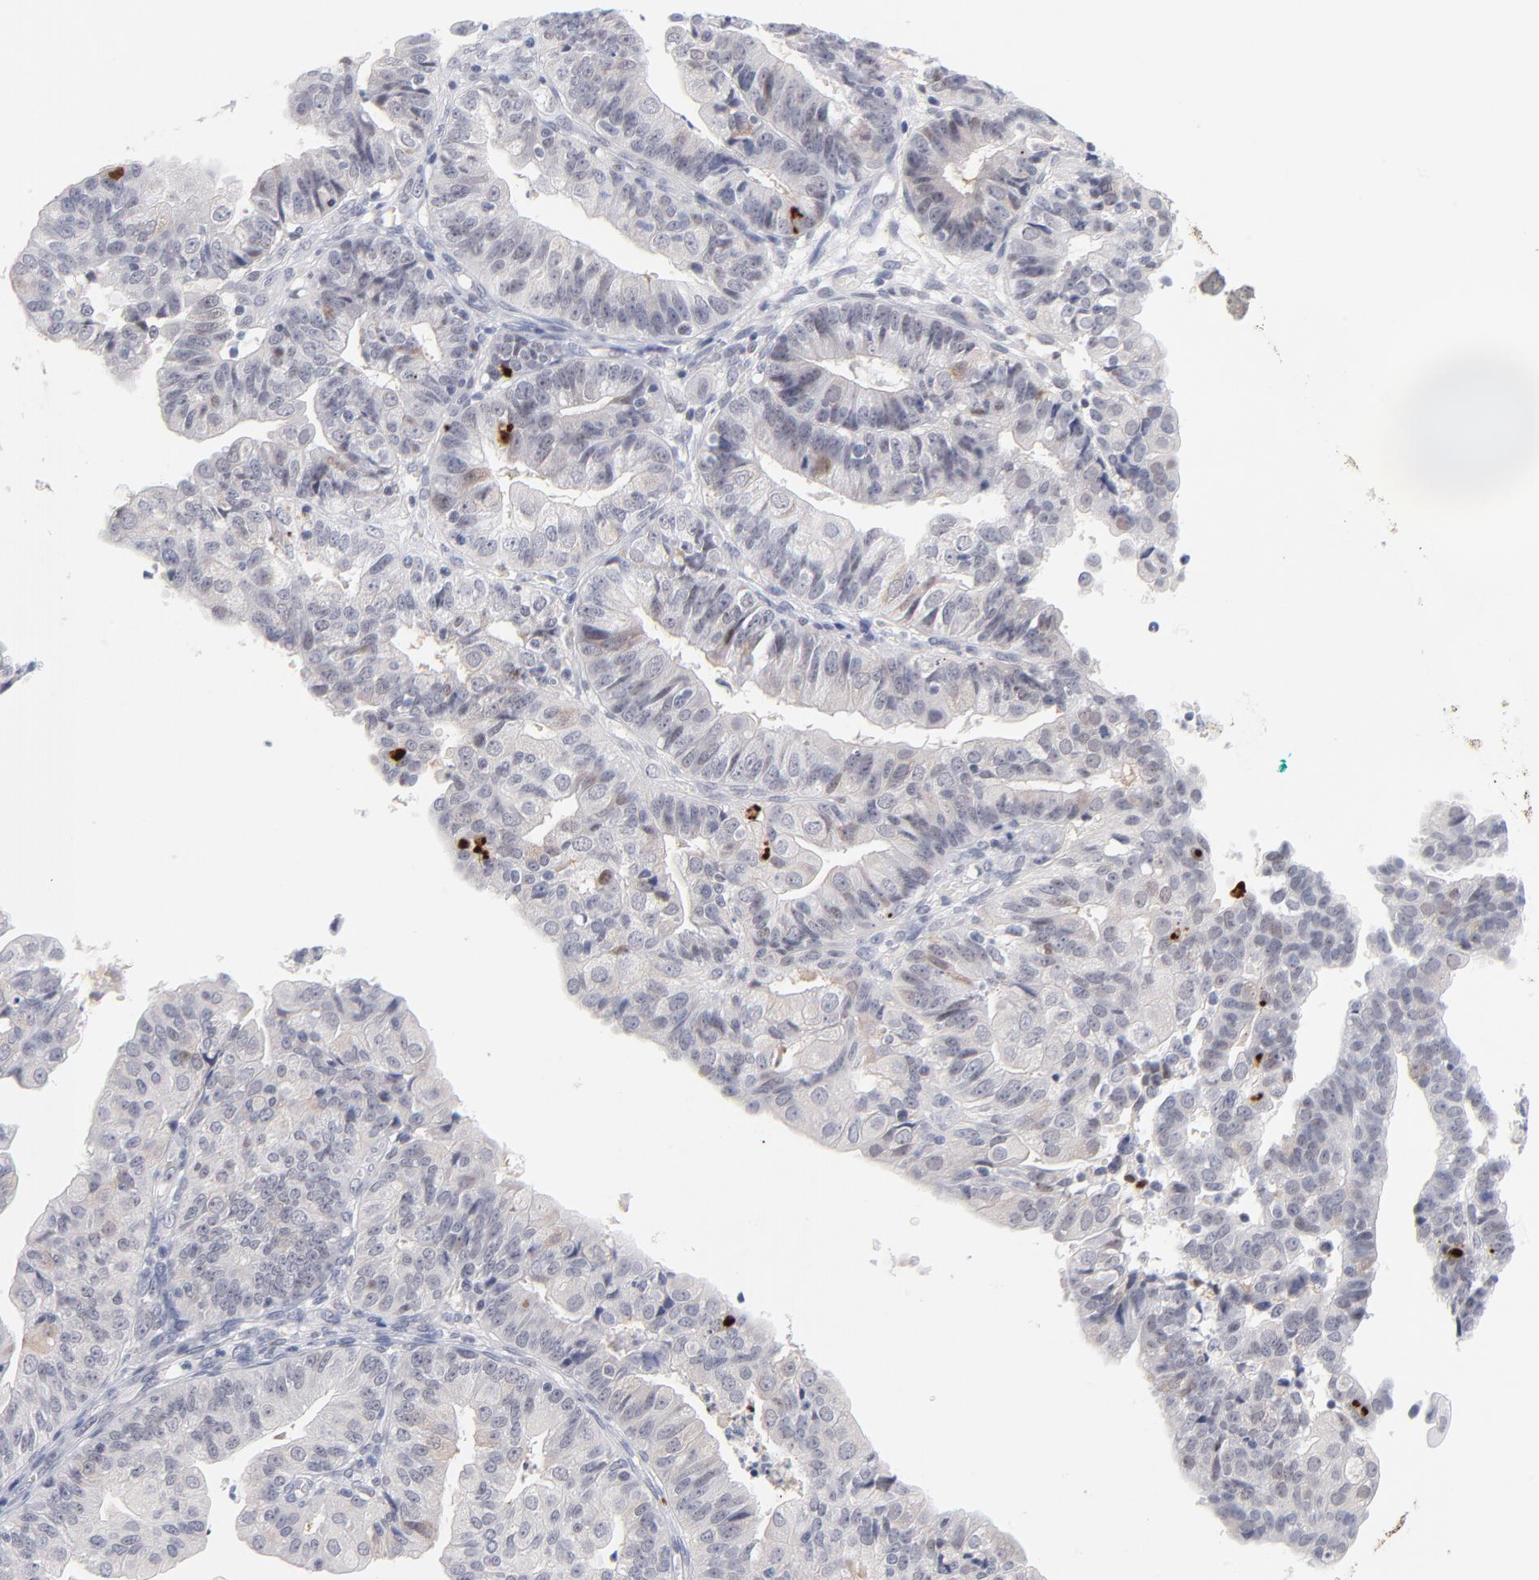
{"staining": {"intensity": "weak", "quantity": "<25%", "location": "cytoplasmic/membranous"}, "tissue": "endometrial cancer", "cell_type": "Tumor cells", "image_type": "cancer", "snomed": [{"axis": "morphology", "description": "Adenocarcinoma, NOS"}, {"axis": "topography", "description": "Endometrium"}], "caption": "Protein analysis of endometrial adenocarcinoma reveals no significant staining in tumor cells.", "gene": "PARP1", "patient": {"sex": "female", "age": 56}}